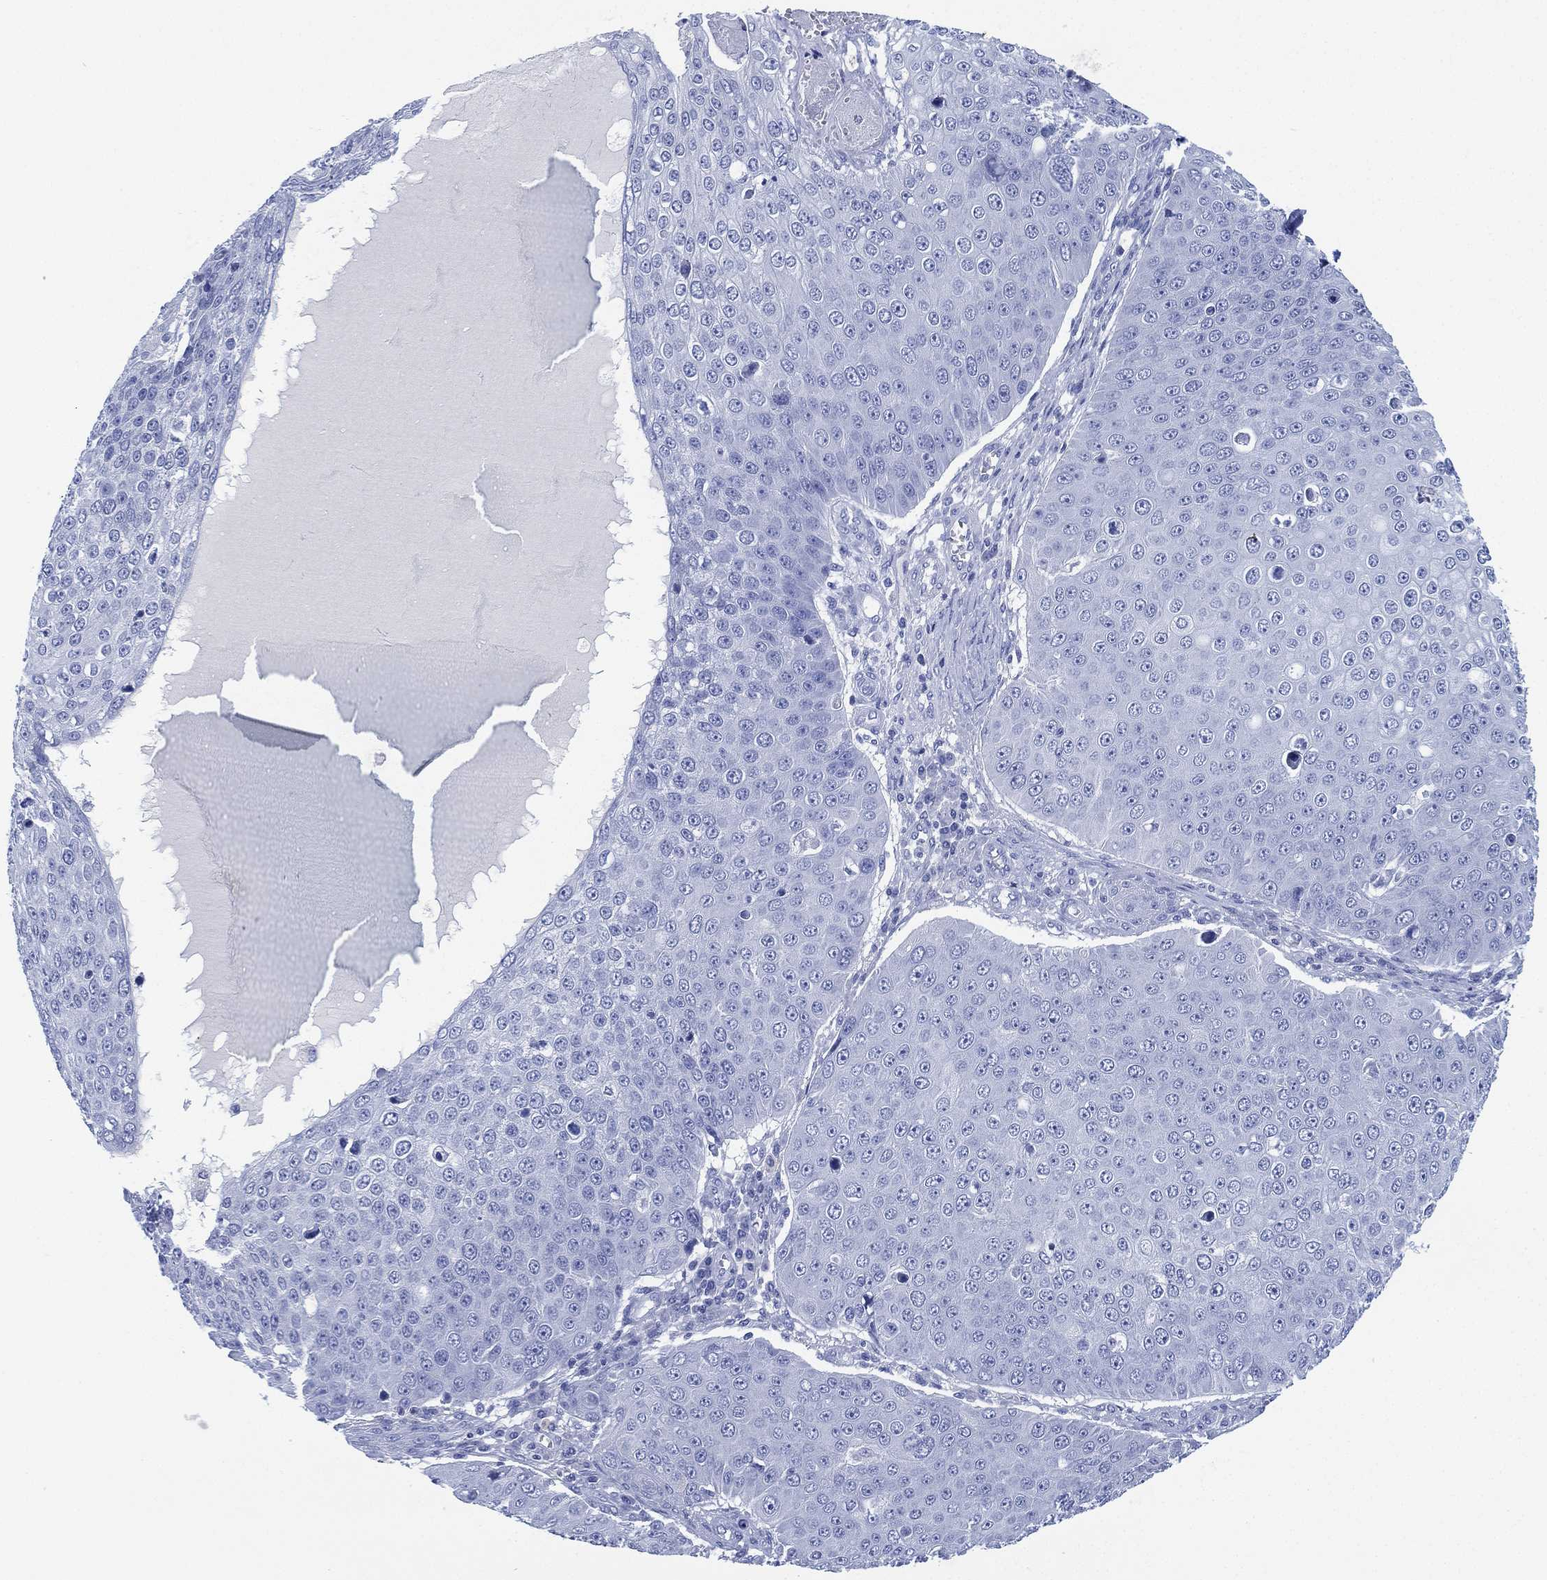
{"staining": {"intensity": "negative", "quantity": "none", "location": "none"}, "tissue": "skin cancer", "cell_type": "Tumor cells", "image_type": "cancer", "snomed": [{"axis": "morphology", "description": "Squamous cell carcinoma, NOS"}, {"axis": "topography", "description": "Skin"}], "caption": "Immunohistochemical staining of squamous cell carcinoma (skin) shows no significant positivity in tumor cells.", "gene": "SLC9C2", "patient": {"sex": "male", "age": 71}}